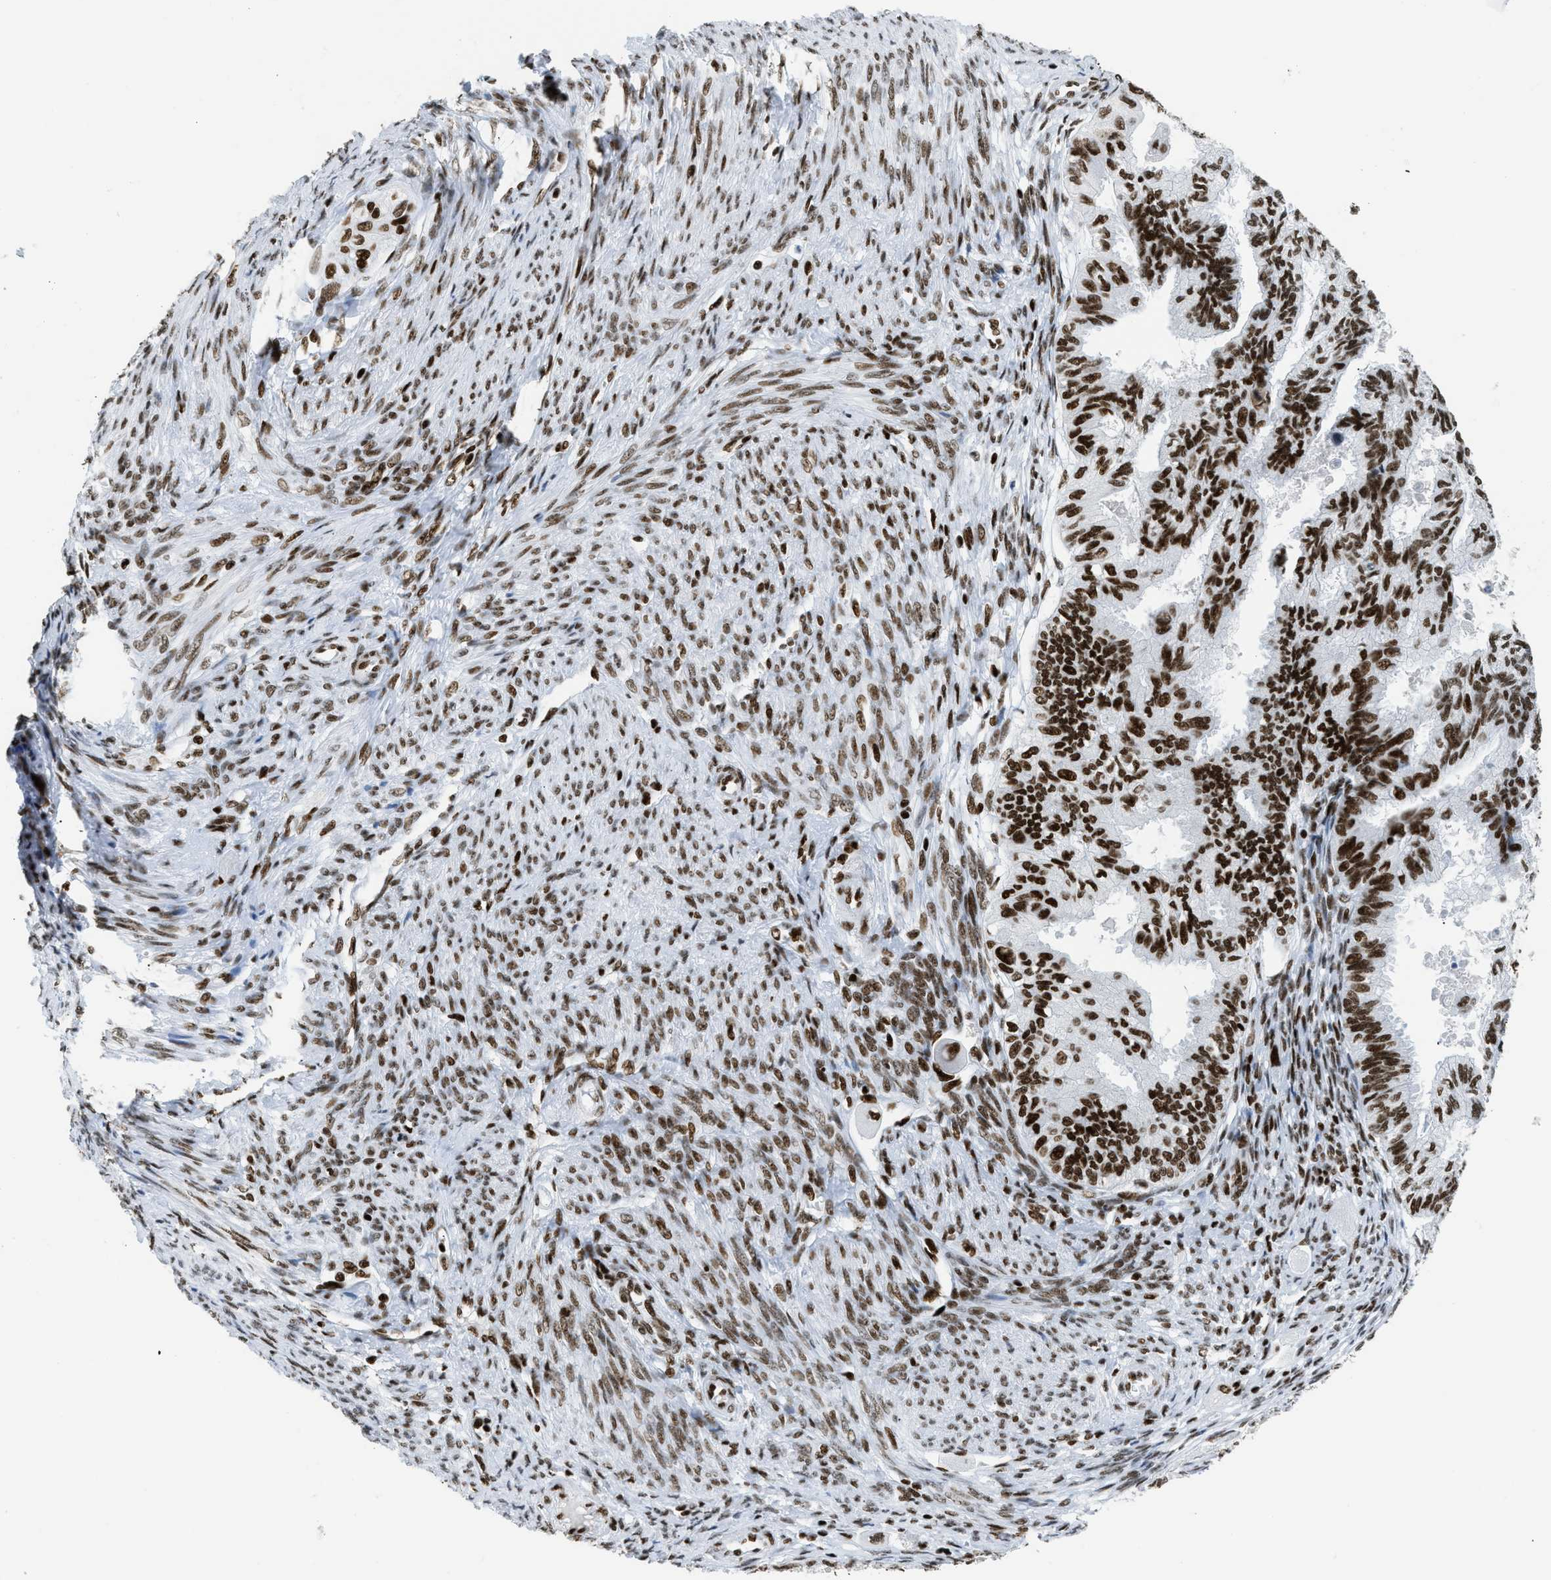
{"staining": {"intensity": "strong", "quantity": ">75%", "location": "nuclear"}, "tissue": "cervical cancer", "cell_type": "Tumor cells", "image_type": "cancer", "snomed": [{"axis": "morphology", "description": "Normal tissue, NOS"}, {"axis": "morphology", "description": "Adenocarcinoma, NOS"}, {"axis": "topography", "description": "Cervix"}, {"axis": "topography", "description": "Endometrium"}], "caption": "An immunohistochemistry photomicrograph of tumor tissue is shown. Protein staining in brown shows strong nuclear positivity in cervical adenocarcinoma within tumor cells.", "gene": "PIF1", "patient": {"sex": "female", "age": 86}}